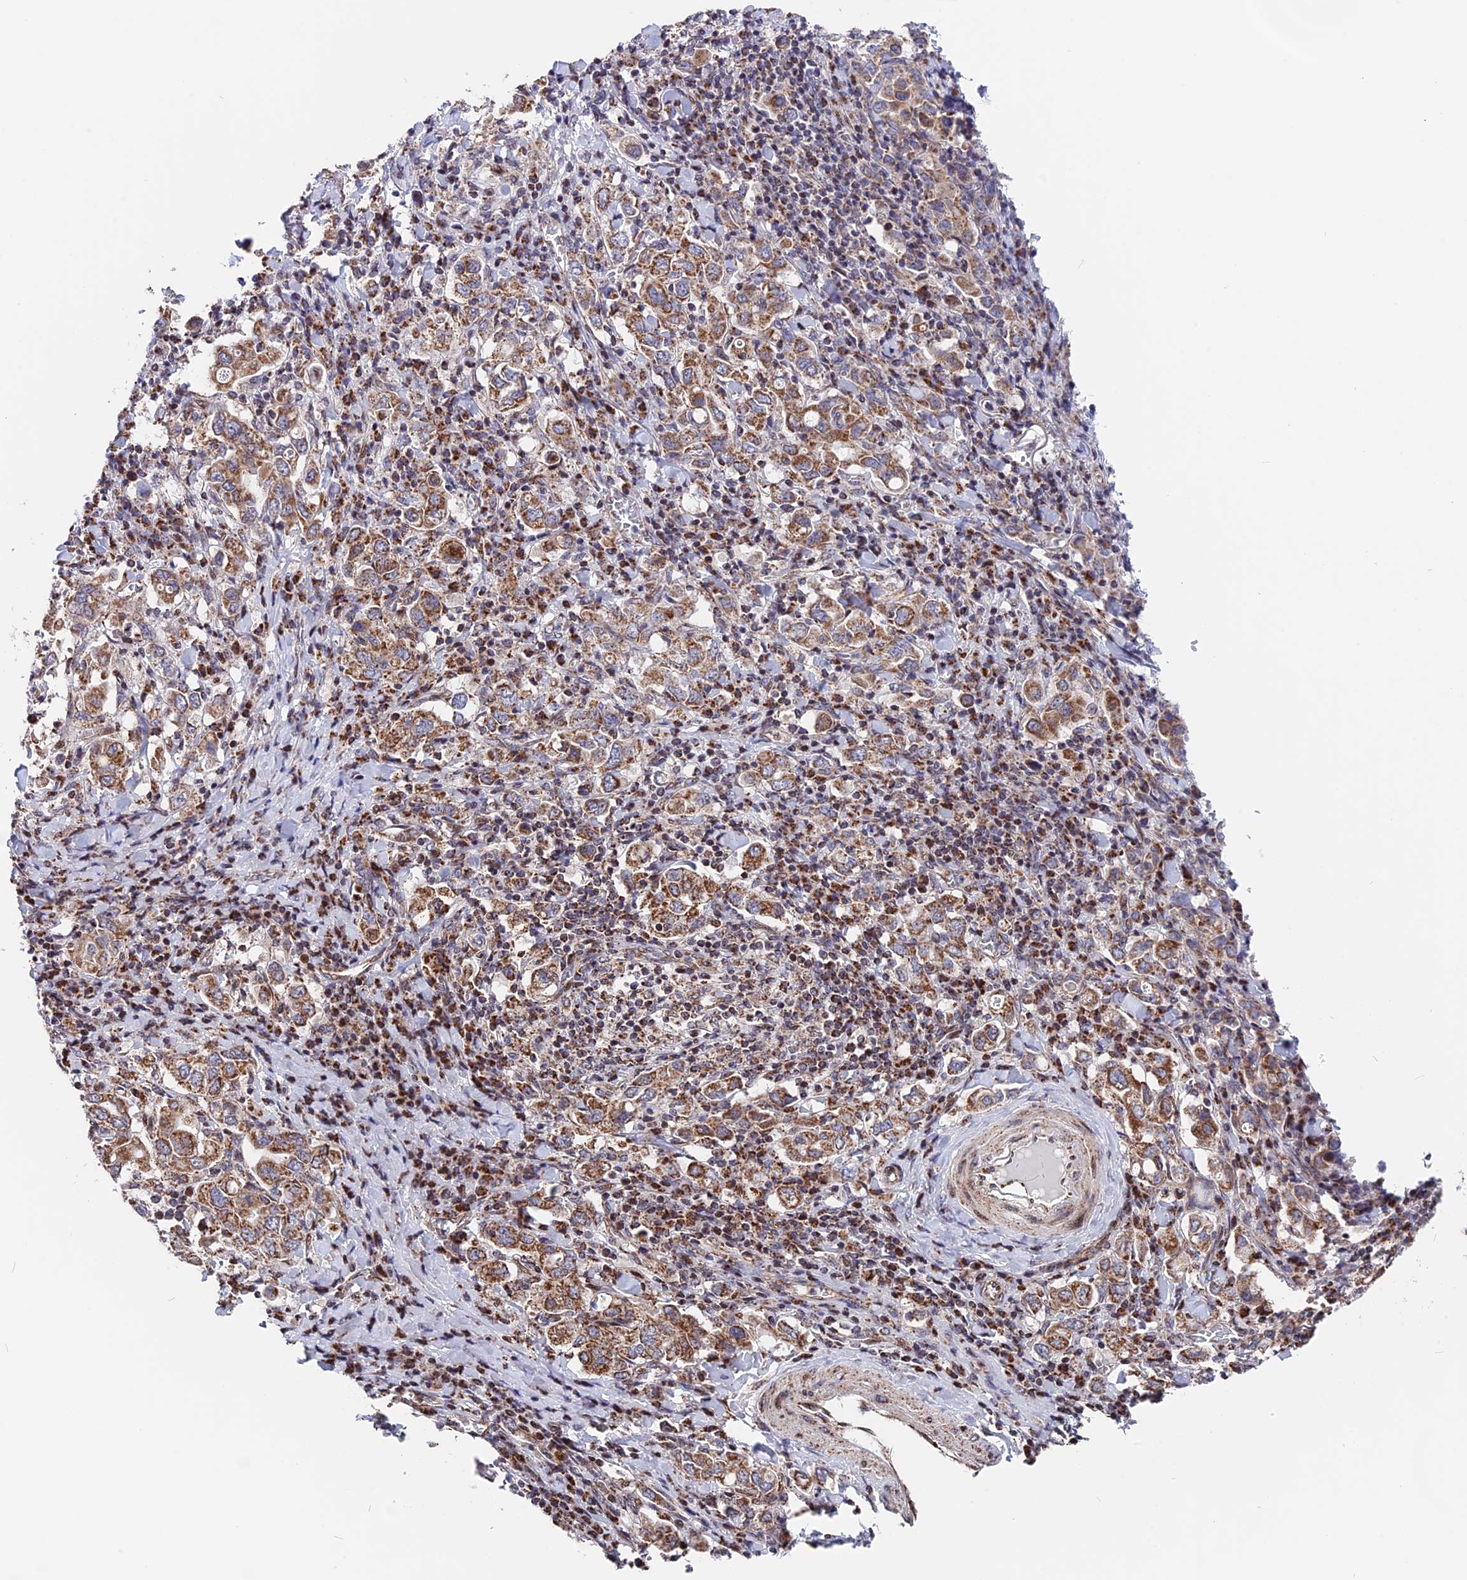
{"staining": {"intensity": "moderate", "quantity": ">75%", "location": "cytoplasmic/membranous"}, "tissue": "stomach cancer", "cell_type": "Tumor cells", "image_type": "cancer", "snomed": [{"axis": "morphology", "description": "Adenocarcinoma, NOS"}, {"axis": "topography", "description": "Stomach, upper"}], "caption": "About >75% of tumor cells in human stomach cancer (adenocarcinoma) reveal moderate cytoplasmic/membranous protein positivity as visualized by brown immunohistochemical staining.", "gene": "FAM174C", "patient": {"sex": "male", "age": 62}}